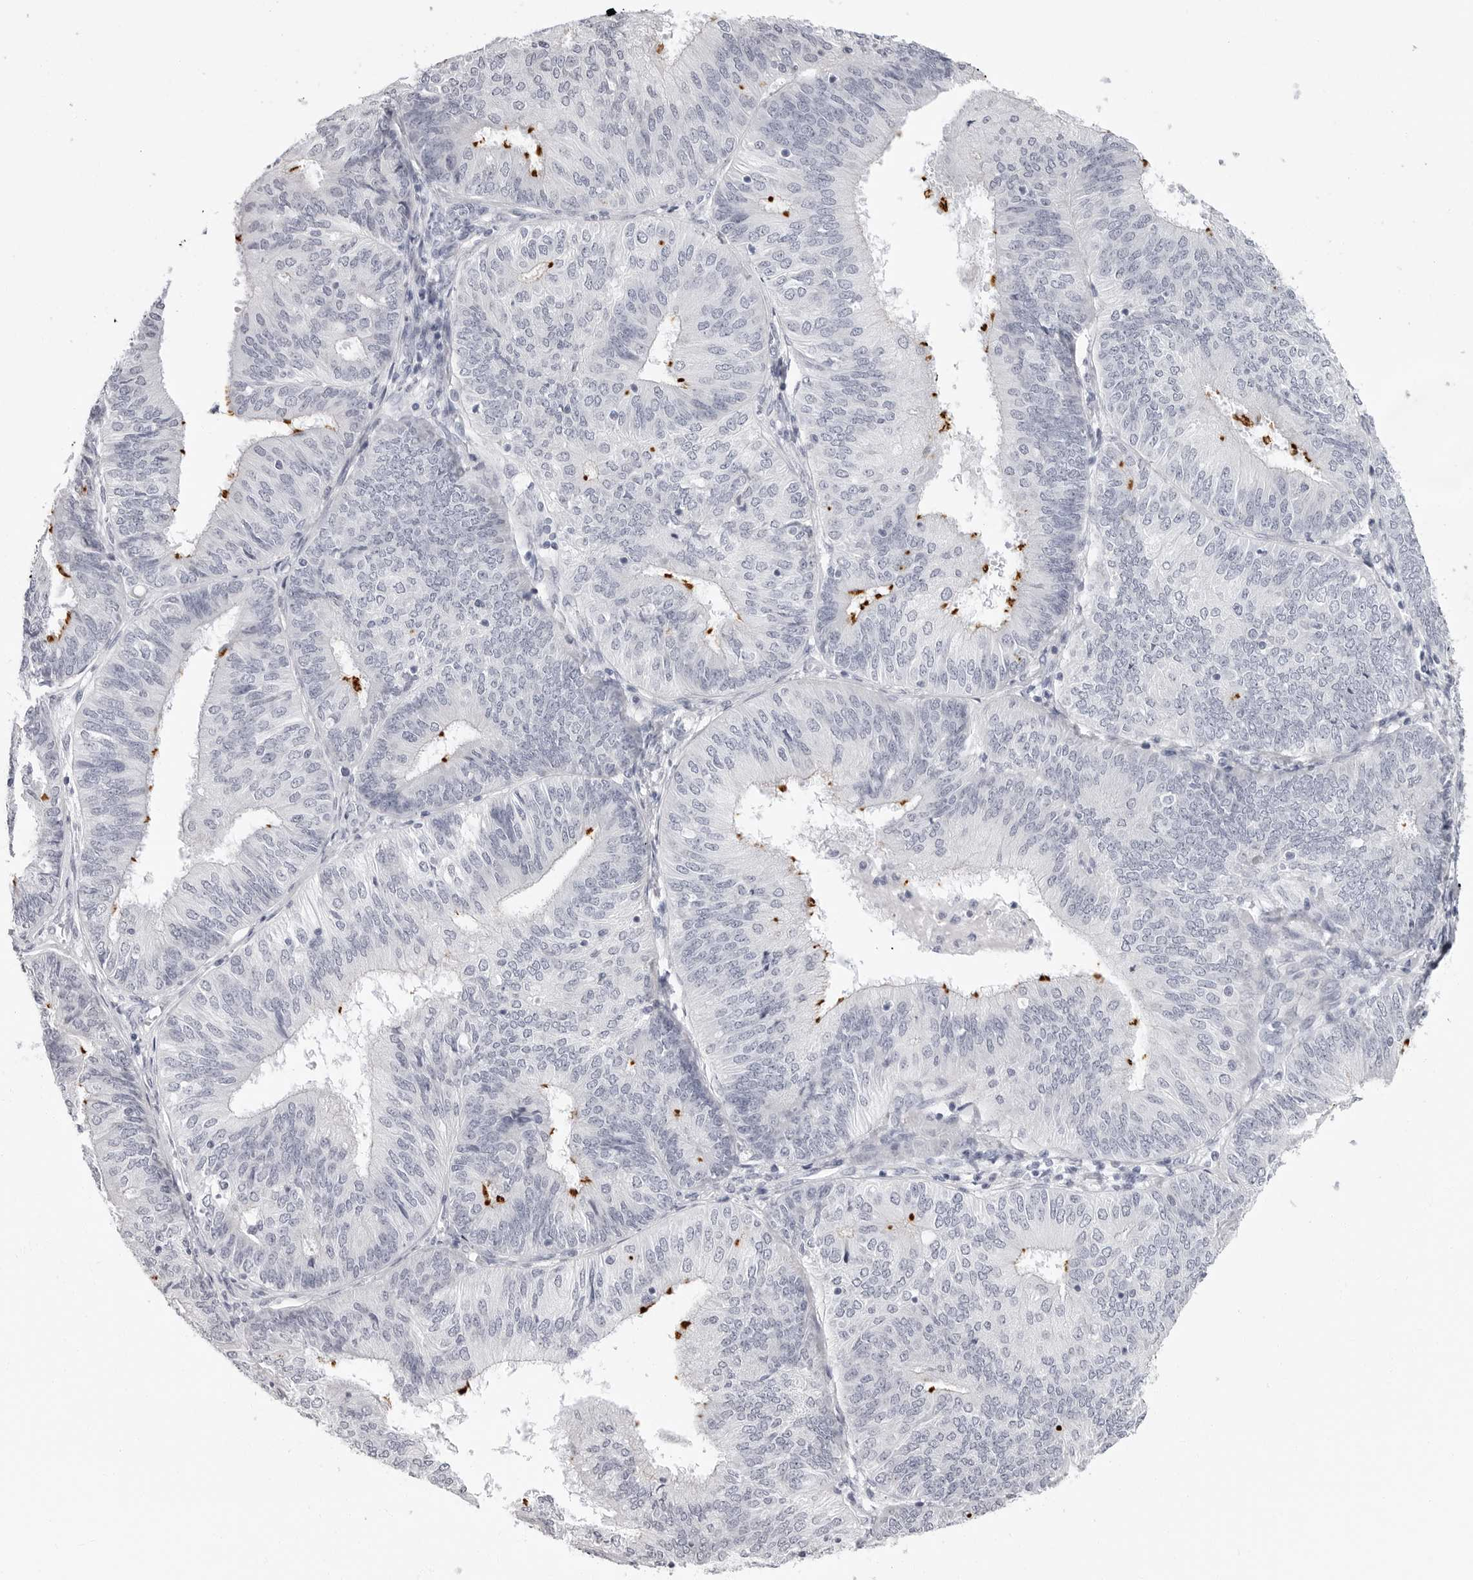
{"staining": {"intensity": "negative", "quantity": "none", "location": "none"}, "tissue": "endometrial cancer", "cell_type": "Tumor cells", "image_type": "cancer", "snomed": [{"axis": "morphology", "description": "Adenocarcinoma, NOS"}, {"axis": "topography", "description": "Endometrium"}], "caption": "Tumor cells show no significant protein positivity in endometrial cancer (adenocarcinoma).", "gene": "ERICH3", "patient": {"sex": "female", "age": 58}}